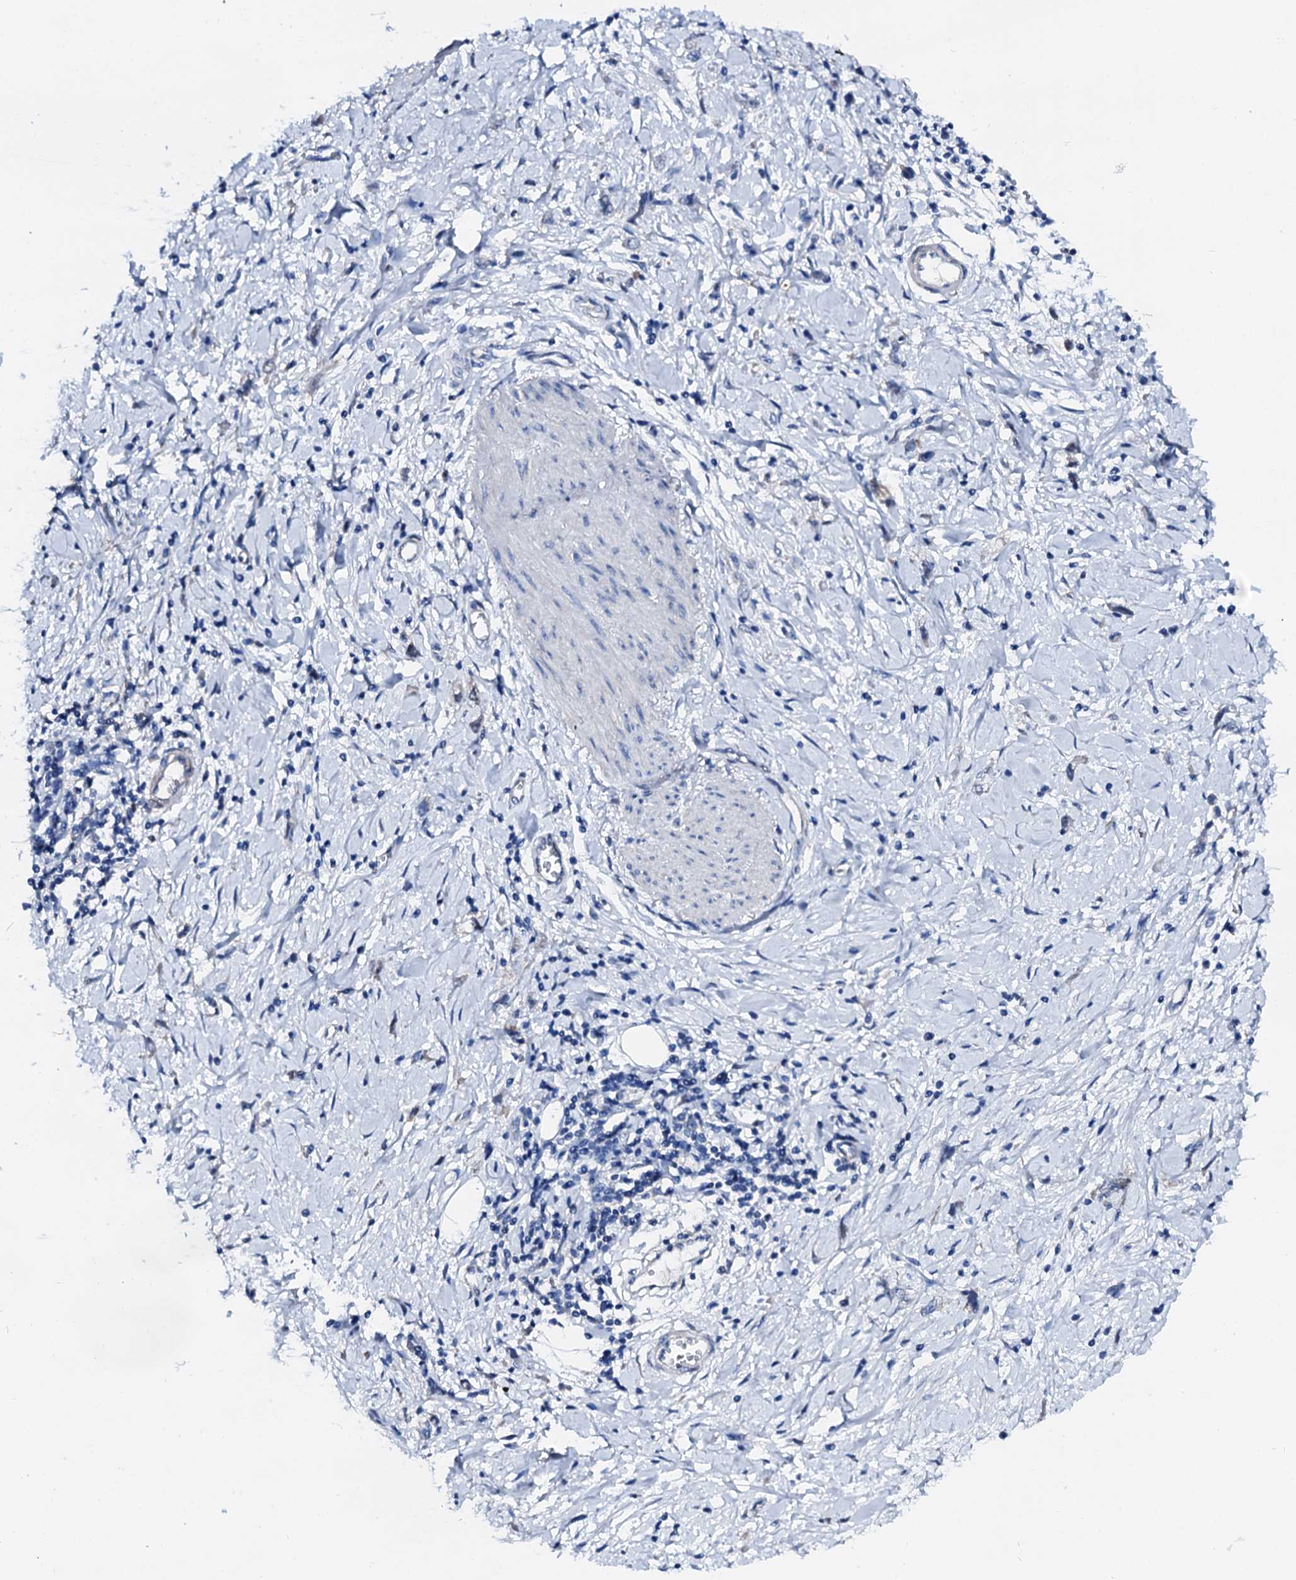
{"staining": {"intensity": "negative", "quantity": "none", "location": "none"}, "tissue": "stomach cancer", "cell_type": "Tumor cells", "image_type": "cancer", "snomed": [{"axis": "morphology", "description": "Adenocarcinoma, NOS"}, {"axis": "topography", "description": "Stomach"}], "caption": "Immunohistochemistry (IHC) histopathology image of neoplastic tissue: stomach cancer (adenocarcinoma) stained with DAB (3,3'-diaminobenzidine) shows no significant protein expression in tumor cells.", "gene": "CSN2", "patient": {"sex": "female", "age": 76}}